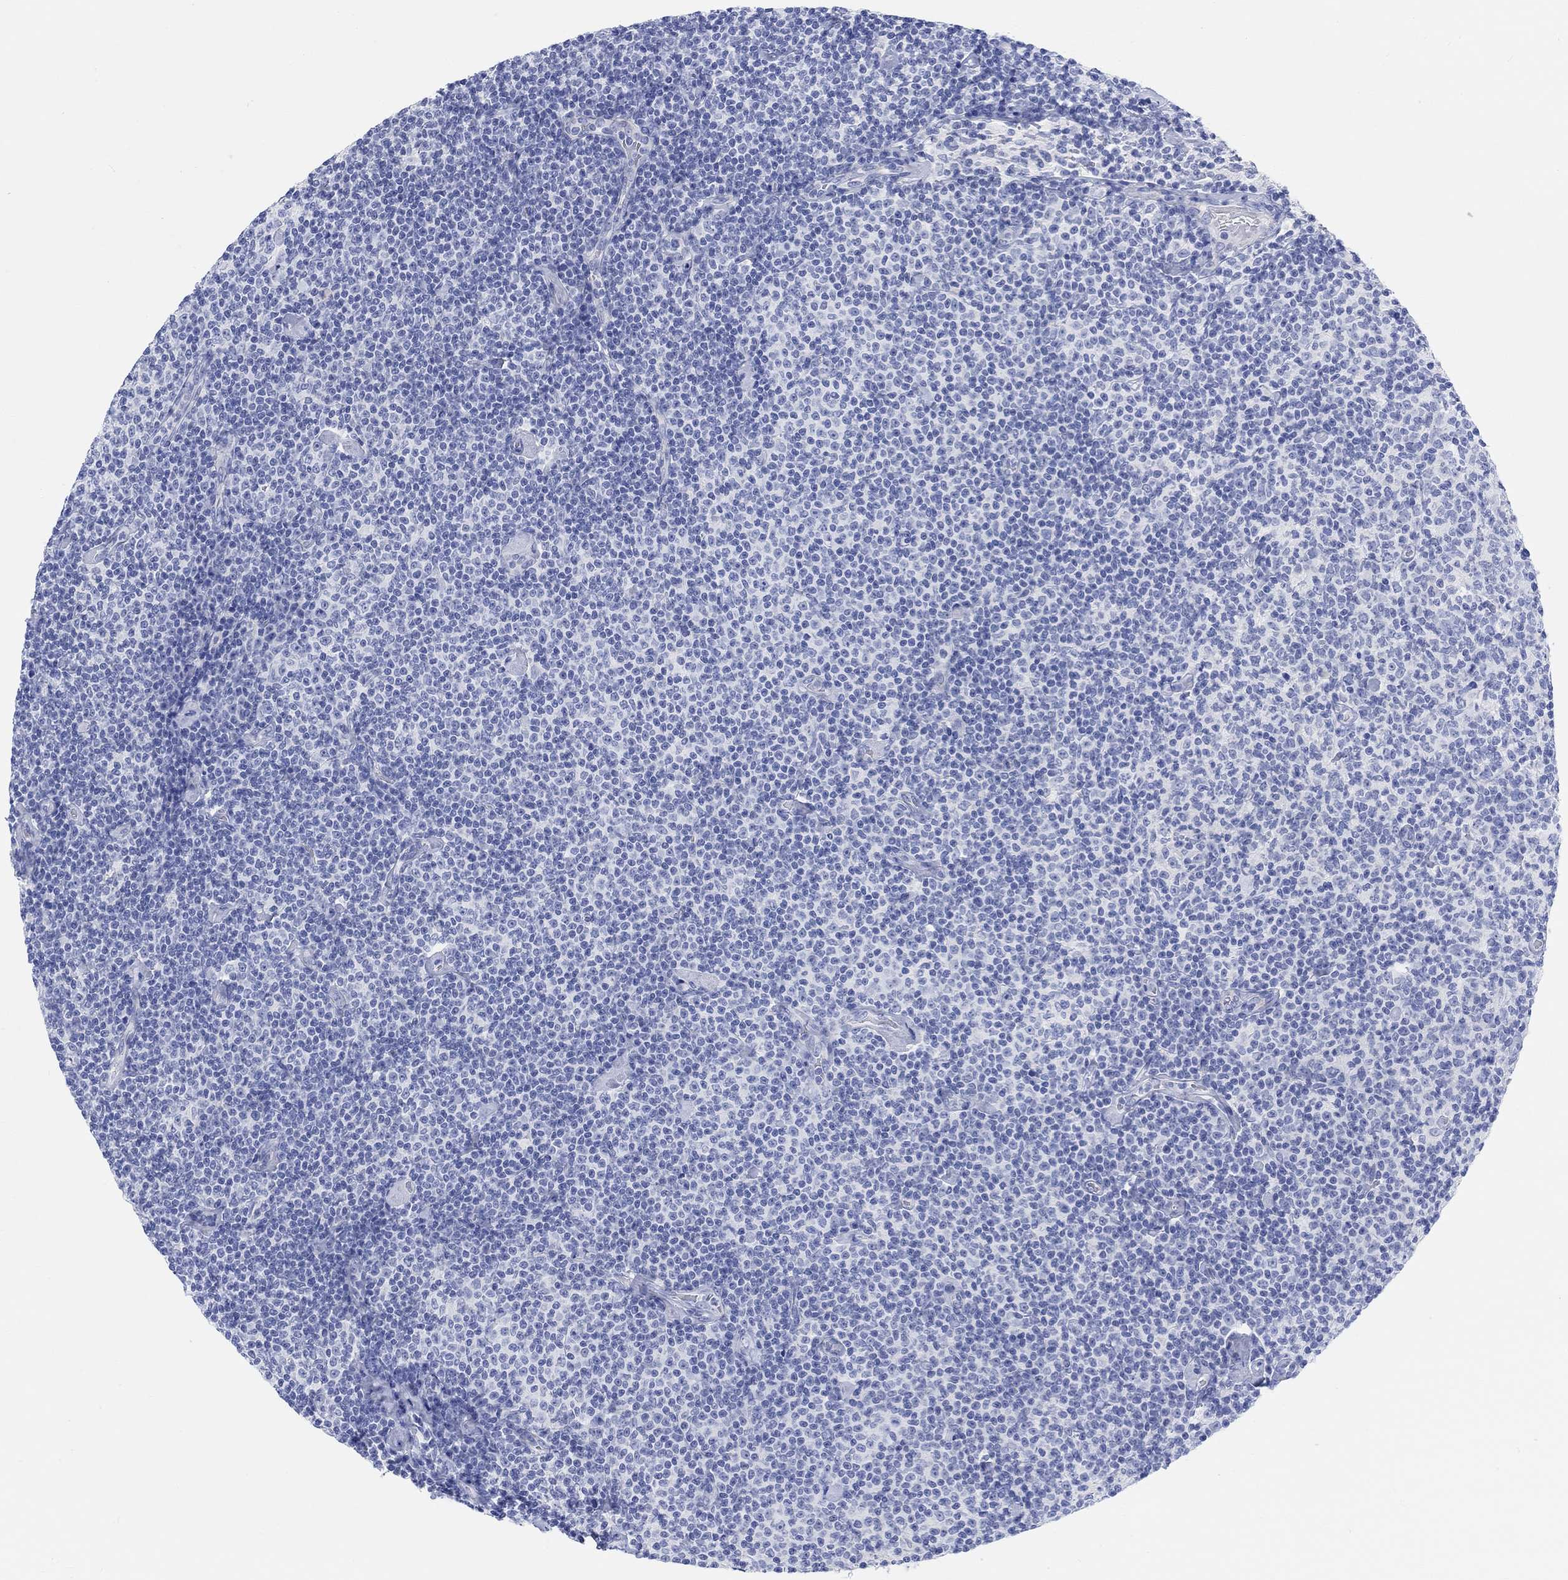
{"staining": {"intensity": "negative", "quantity": "none", "location": "none"}, "tissue": "lymphoma", "cell_type": "Tumor cells", "image_type": "cancer", "snomed": [{"axis": "morphology", "description": "Malignant lymphoma, non-Hodgkin's type, Low grade"}, {"axis": "topography", "description": "Lymph node"}], "caption": "The photomicrograph reveals no significant expression in tumor cells of lymphoma.", "gene": "XIRP2", "patient": {"sex": "male", "age": 81}}